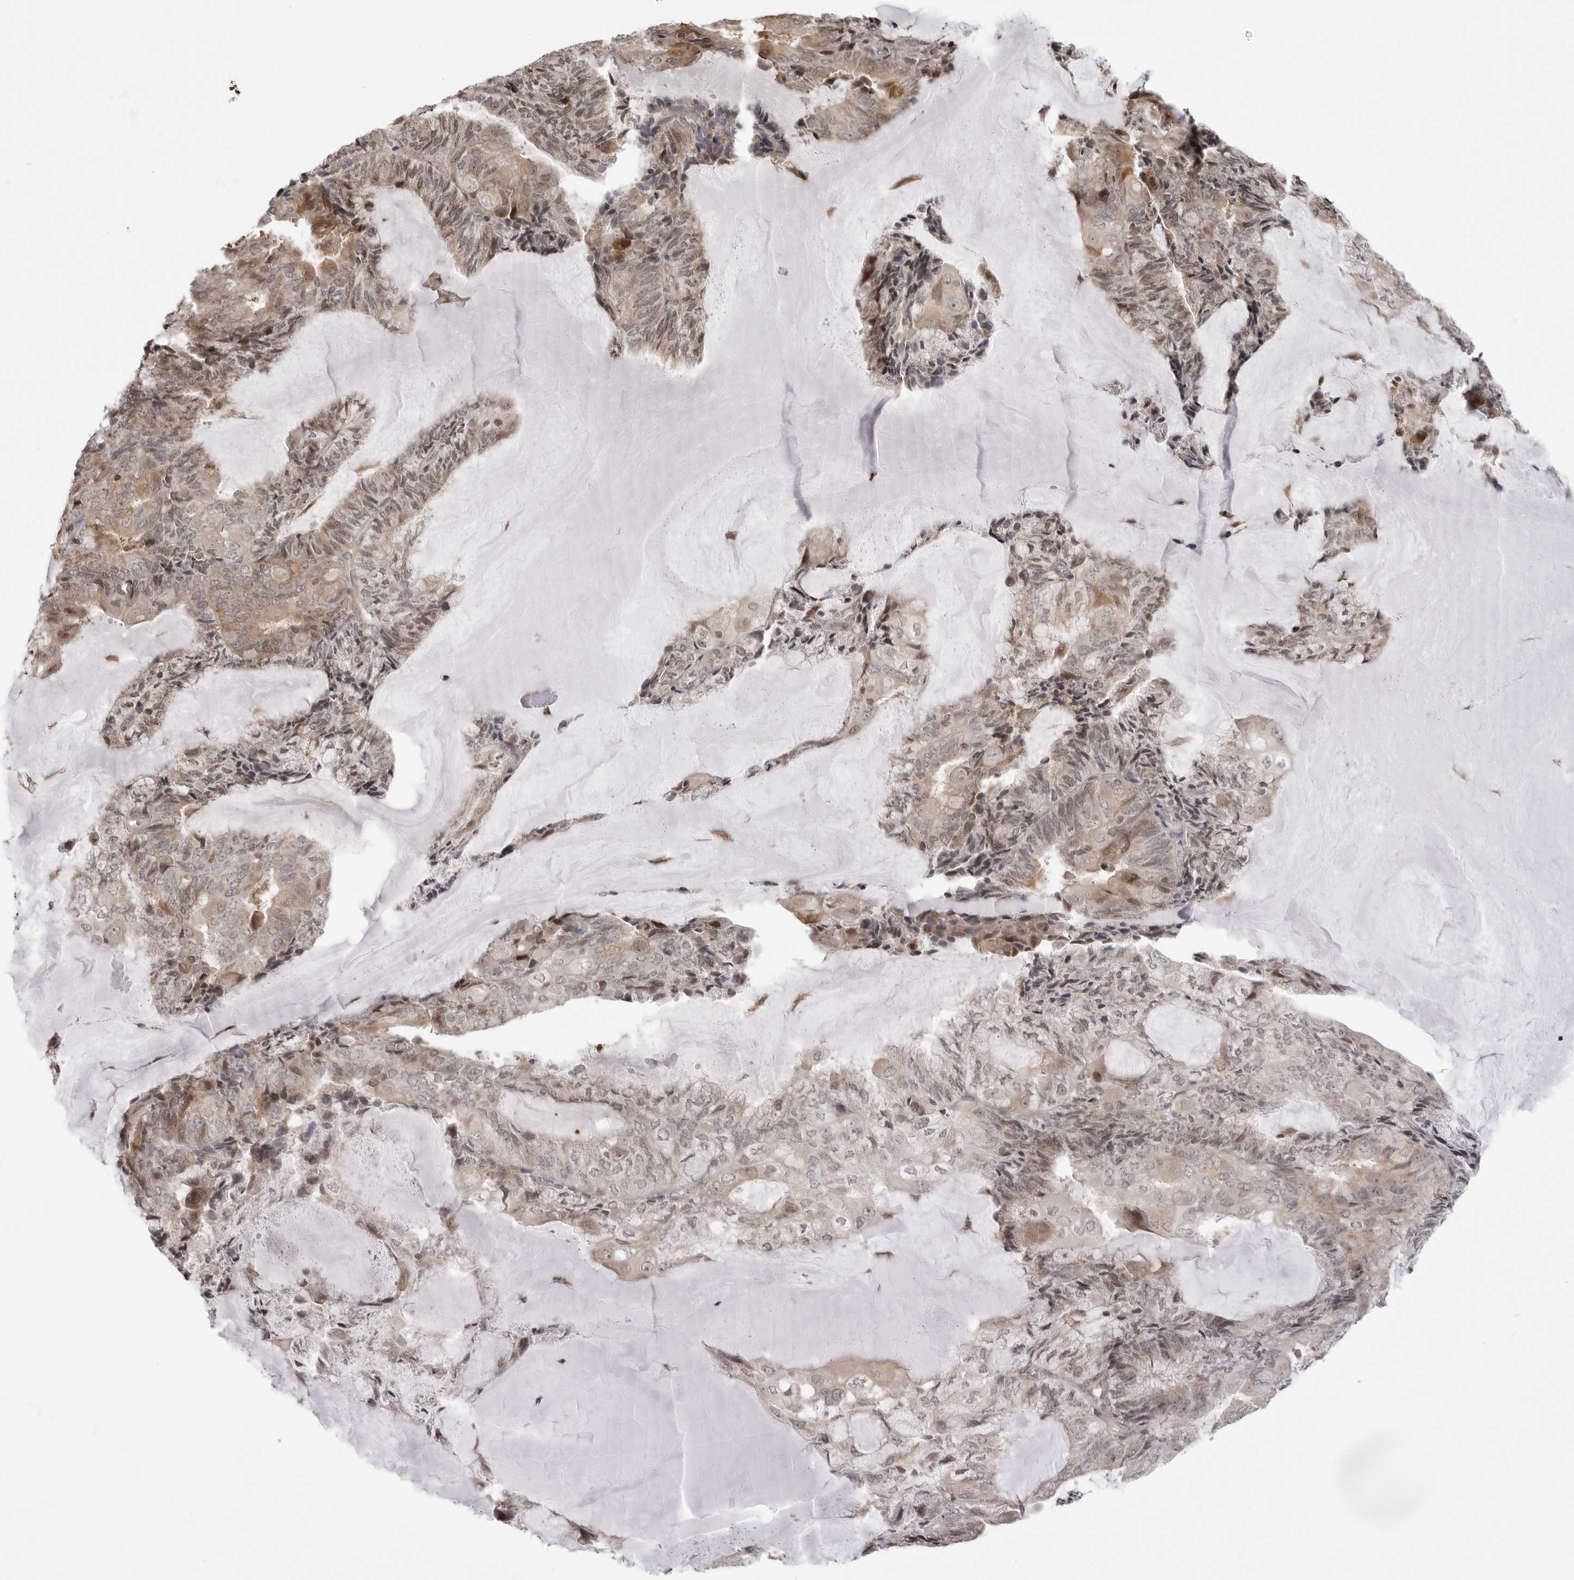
{"staining": {"intensity": "moderate", "quantity": "<25%", "location": "cytoplasmic/membranous,nuclear"}, "tissue": "endometrial cancer", "cell_type": "Tumor cells", "image_type": "cancer", "snomed": [{"axis": "morphology", "description": "Adenocarcinoma, NOS"}, {"axis": "topography", "description": "Endometrium"}], "caption": "Immunohistochemistry (IHC) photomicrograph of human endometrial cancer stained for a protein (brown), which exhibits low levels of moderate cytoplasmic/membranous and nuclear staining in approximately <25% of tumor cells.", "gene": "PTK2B", "patient": {"sex": "female", "age": 81}}